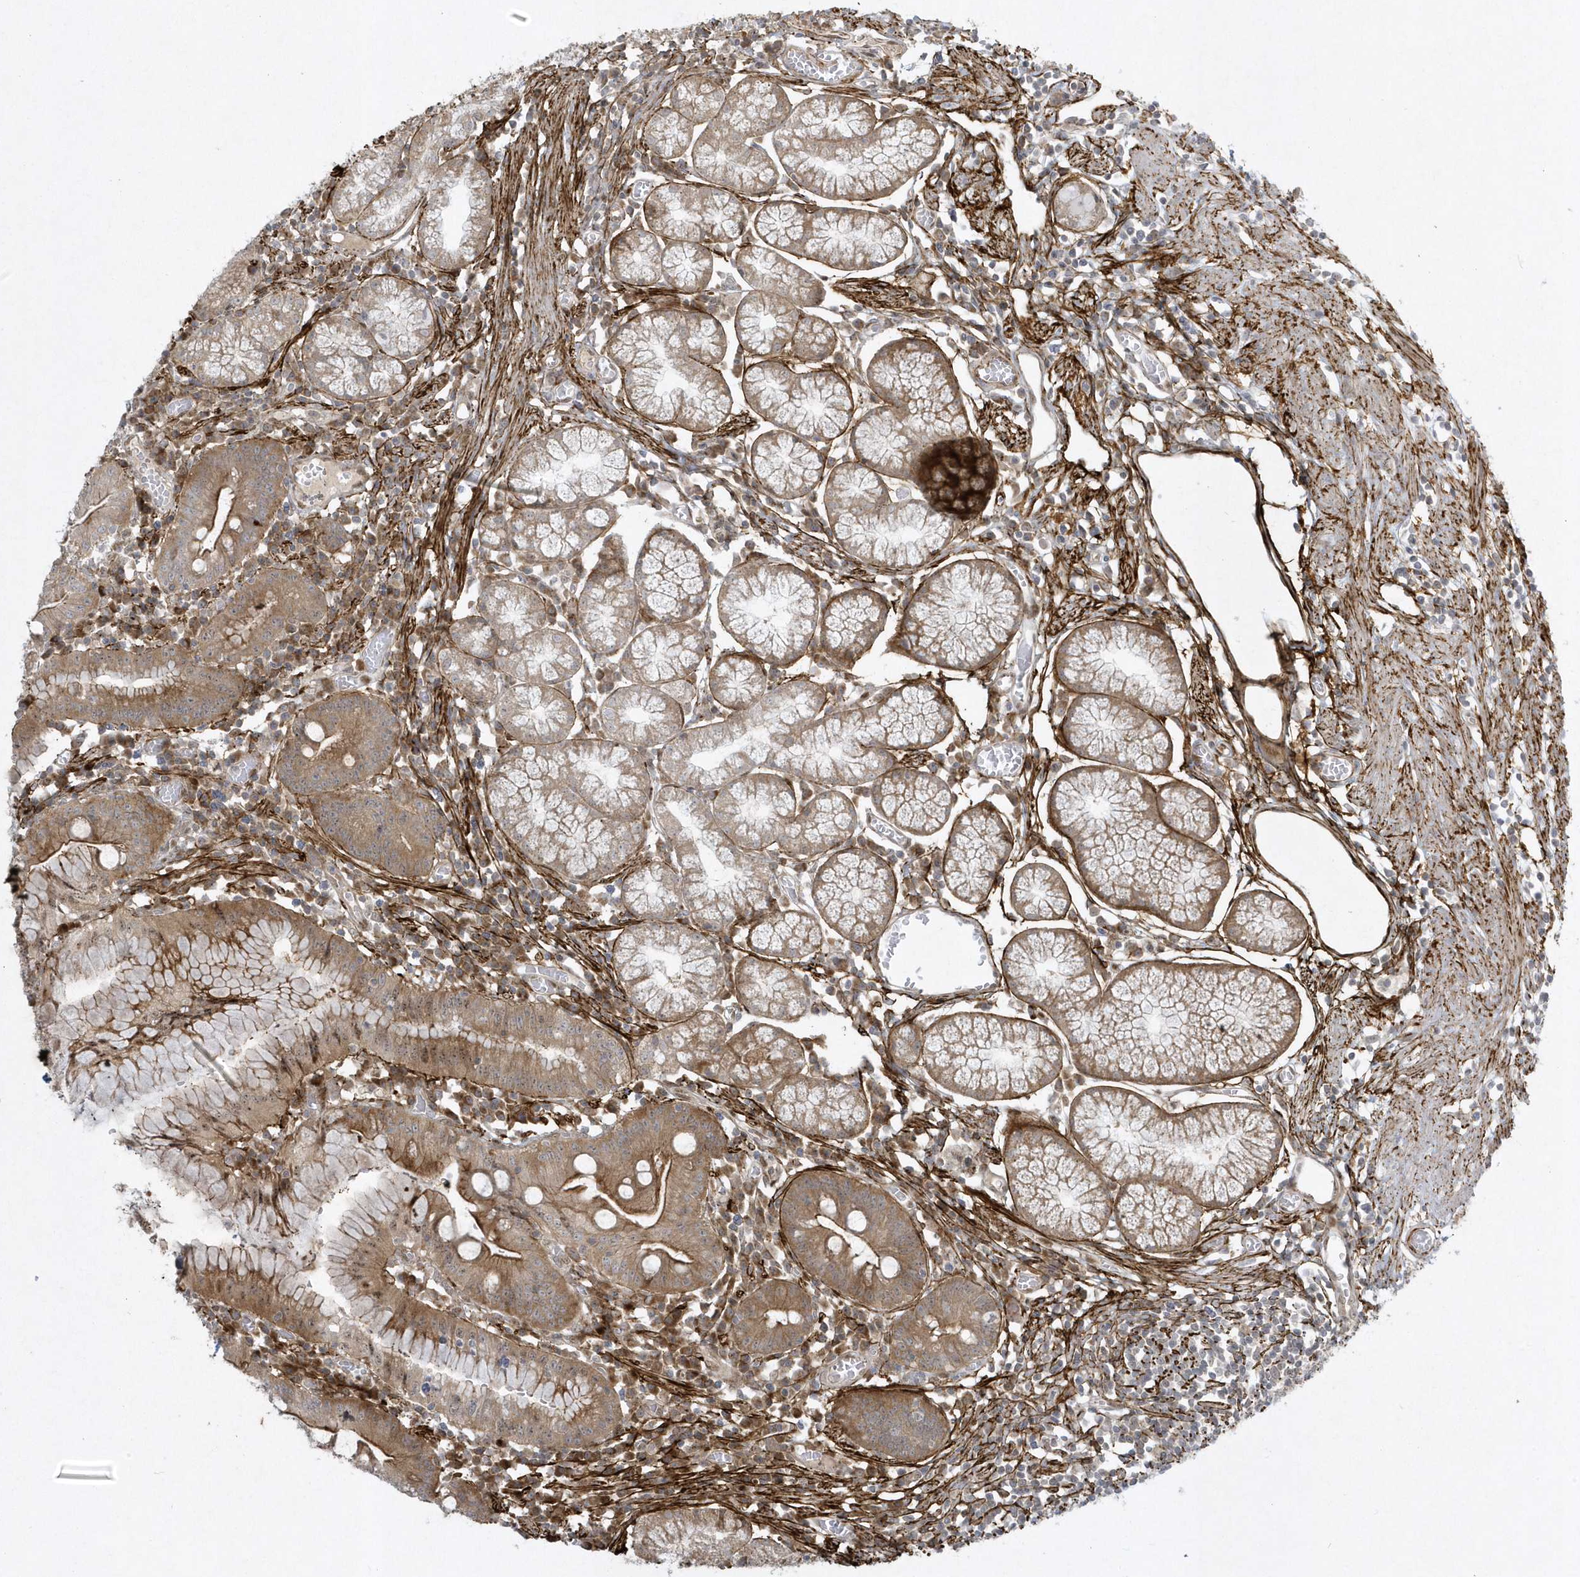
{"staining": {"intensity": "moderate", "quantity": "25%-75%", "location": "cytoplasmic/membranous"}, "tissue": "stomach", "cell_type": "Glandular cells", "image_type": "normal", "snomed": [{"axis": "morphology", "description": "Normal tissue, NOS"}, {"axis": "topography", "description": "Stomach"}], "caption": "About 25%-75% of glandular cells in benign stomach show moderate cytoplasmic/membranous protein expression as visualized by brown immunohistochemical staining.", "gene": "MASP2", "patient": {"sex": "male", "age": 55}}